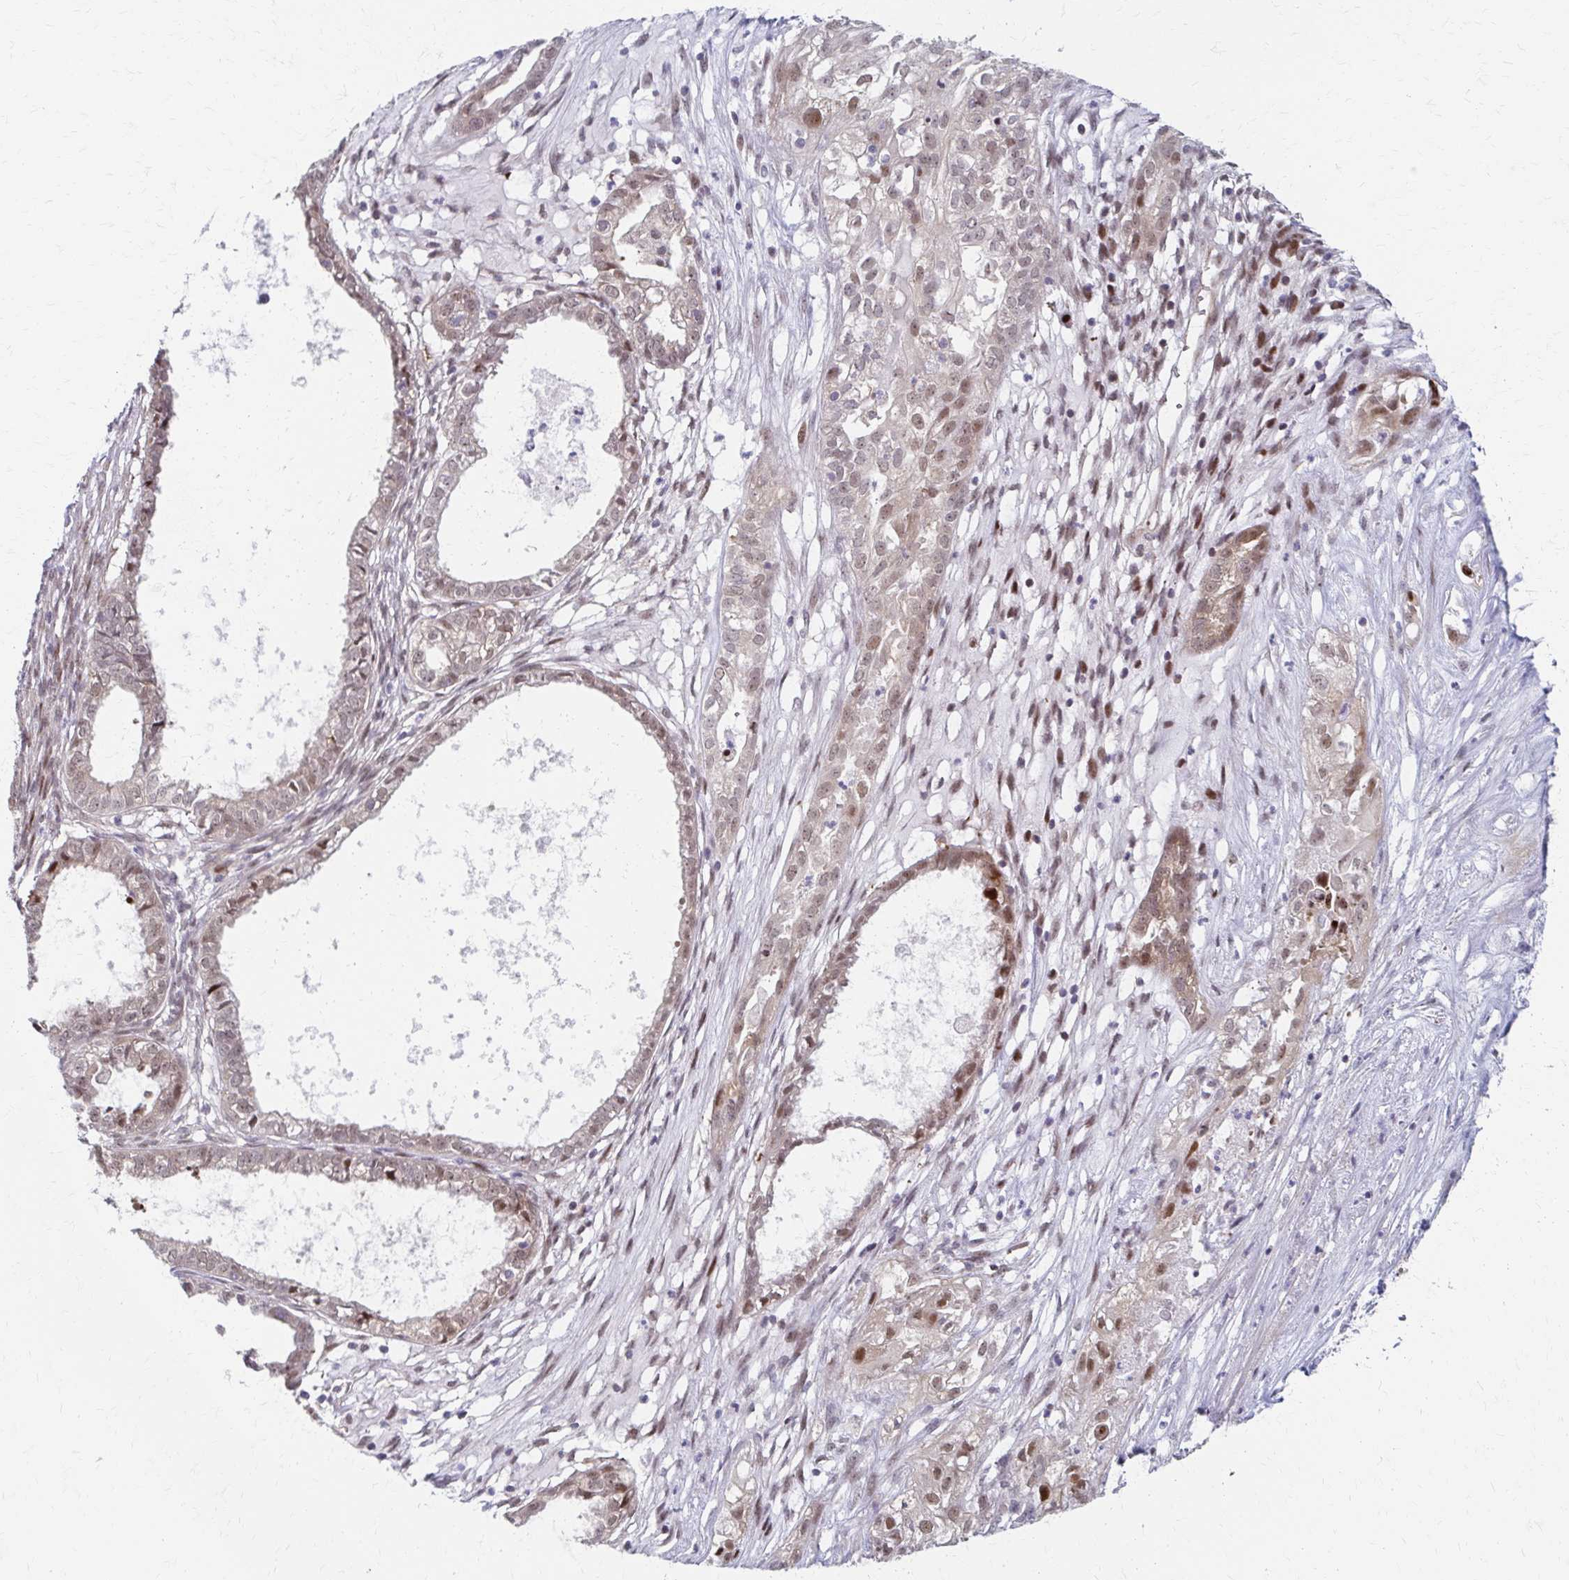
{"staining": {"intensity": "moderate", "quantity": ">75%", "location": "nuclear"}, "tissue": "ovarian cancer", "cell_type": "Tumor cells", "image_type": "cancer", "snomed": [{"axis": "morphology", "description": "Carcinoma, endometroid"}, {"axis": "topography", "description": "Ovary"}], "caption": "A medium amount of moderate nuclear positivity is appreciated in approximately >75% of tumor cells in endometroid carcinoma (ovarian) tissue. The protein of interest is shown in brown color, while the nuclei are stained blue.", "gene": "PSMD7", "patient": {"sex": "female", "age": 64}}